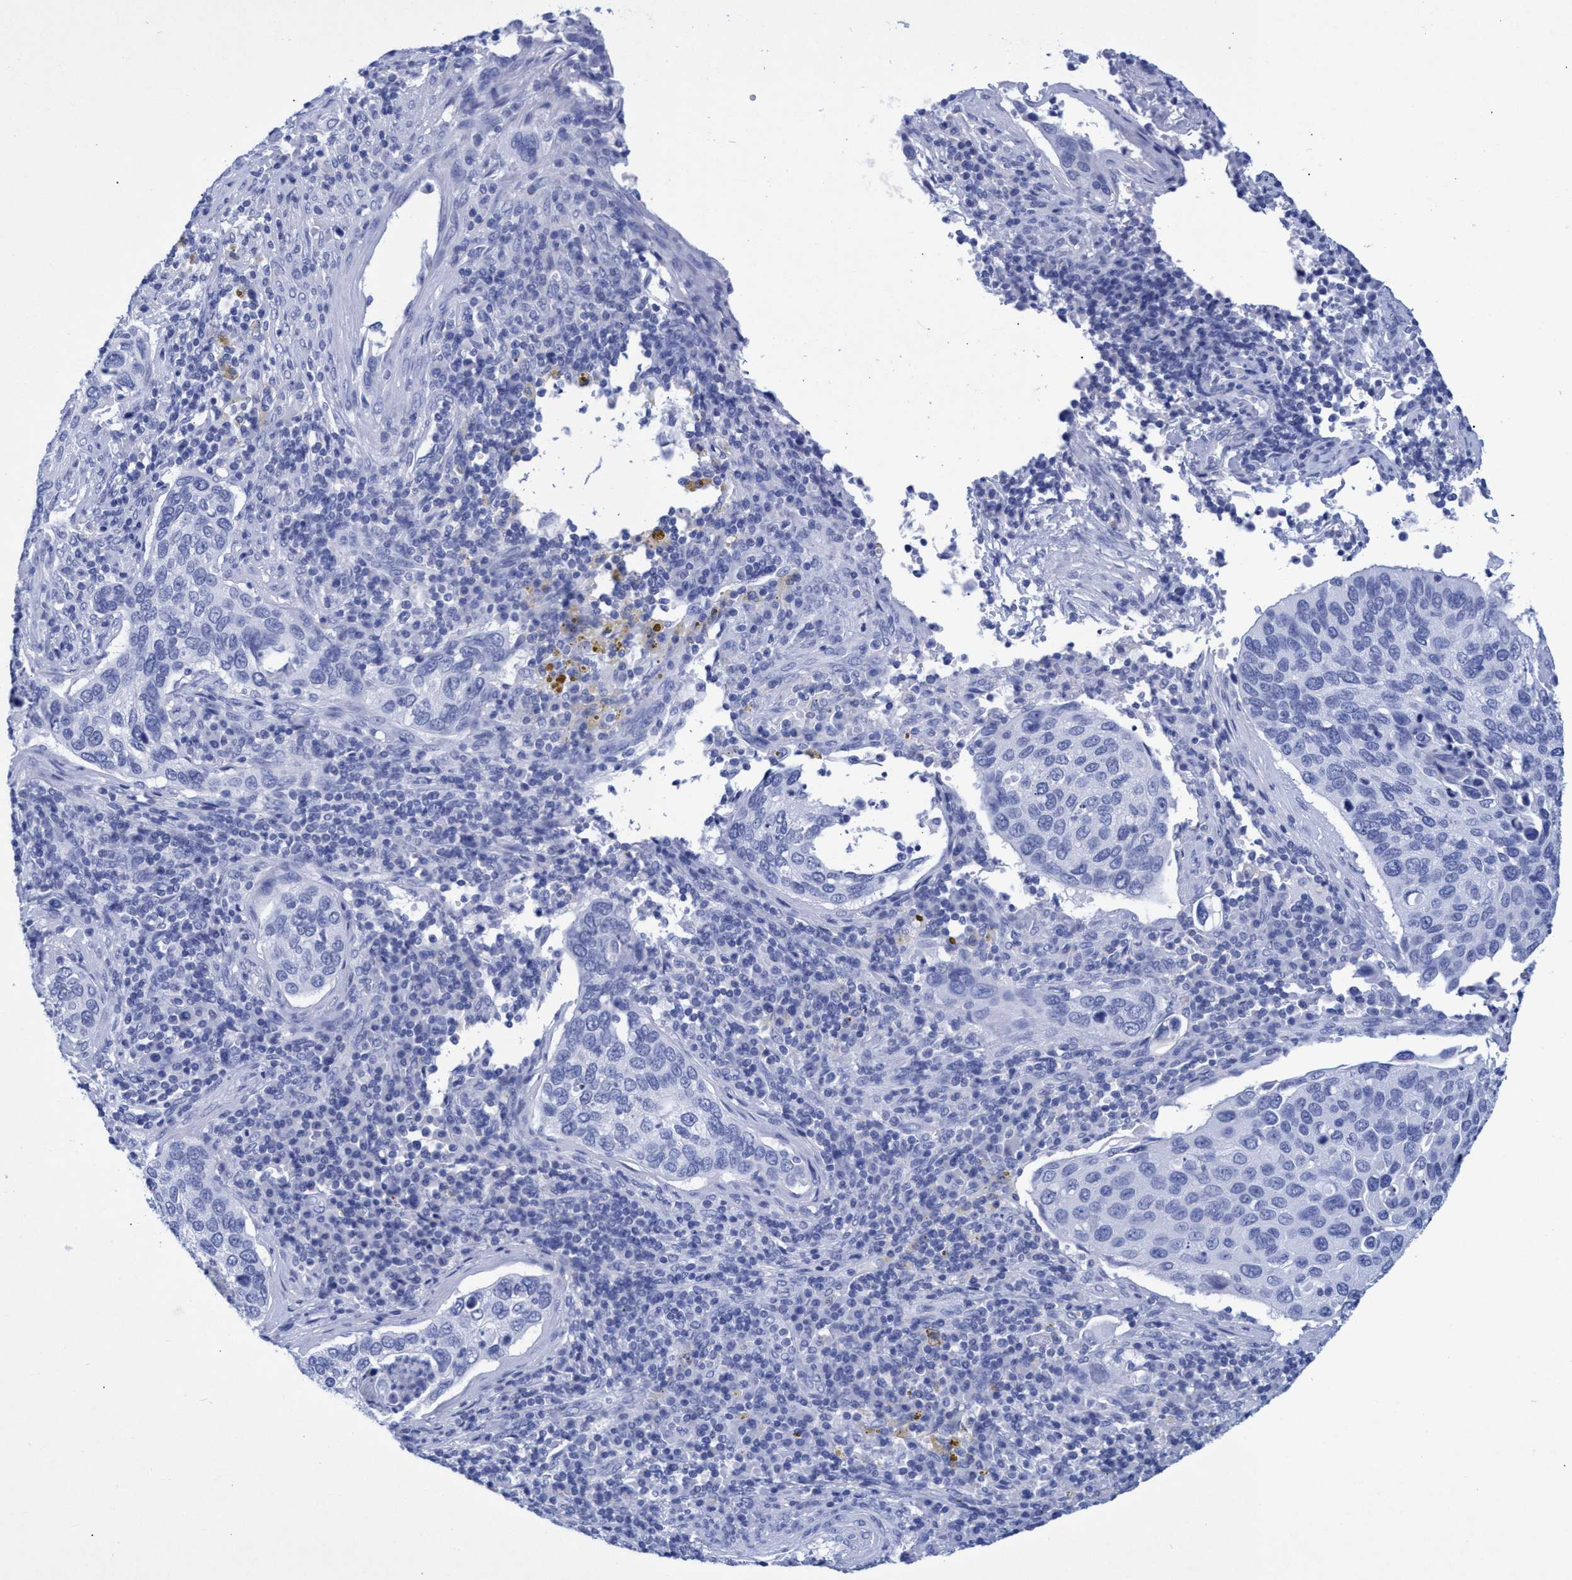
{"staining": {"intensity": "negative", "quantity": "none", "location": "none"}, "tissue": "cervical cancer", "cell_type": "Tumor cells", "image_type": "cancer", "snomed": [{"axis": "morphology", "description": "Squamous cell carcinoma, NOS"}, {"axis": "topography", "description": "Cervix"}], "caption": "Tumor cells show no significant staining in cervical cancer.", "gene": "INSL6", "patient": {"sex": "female", "age": 53}}